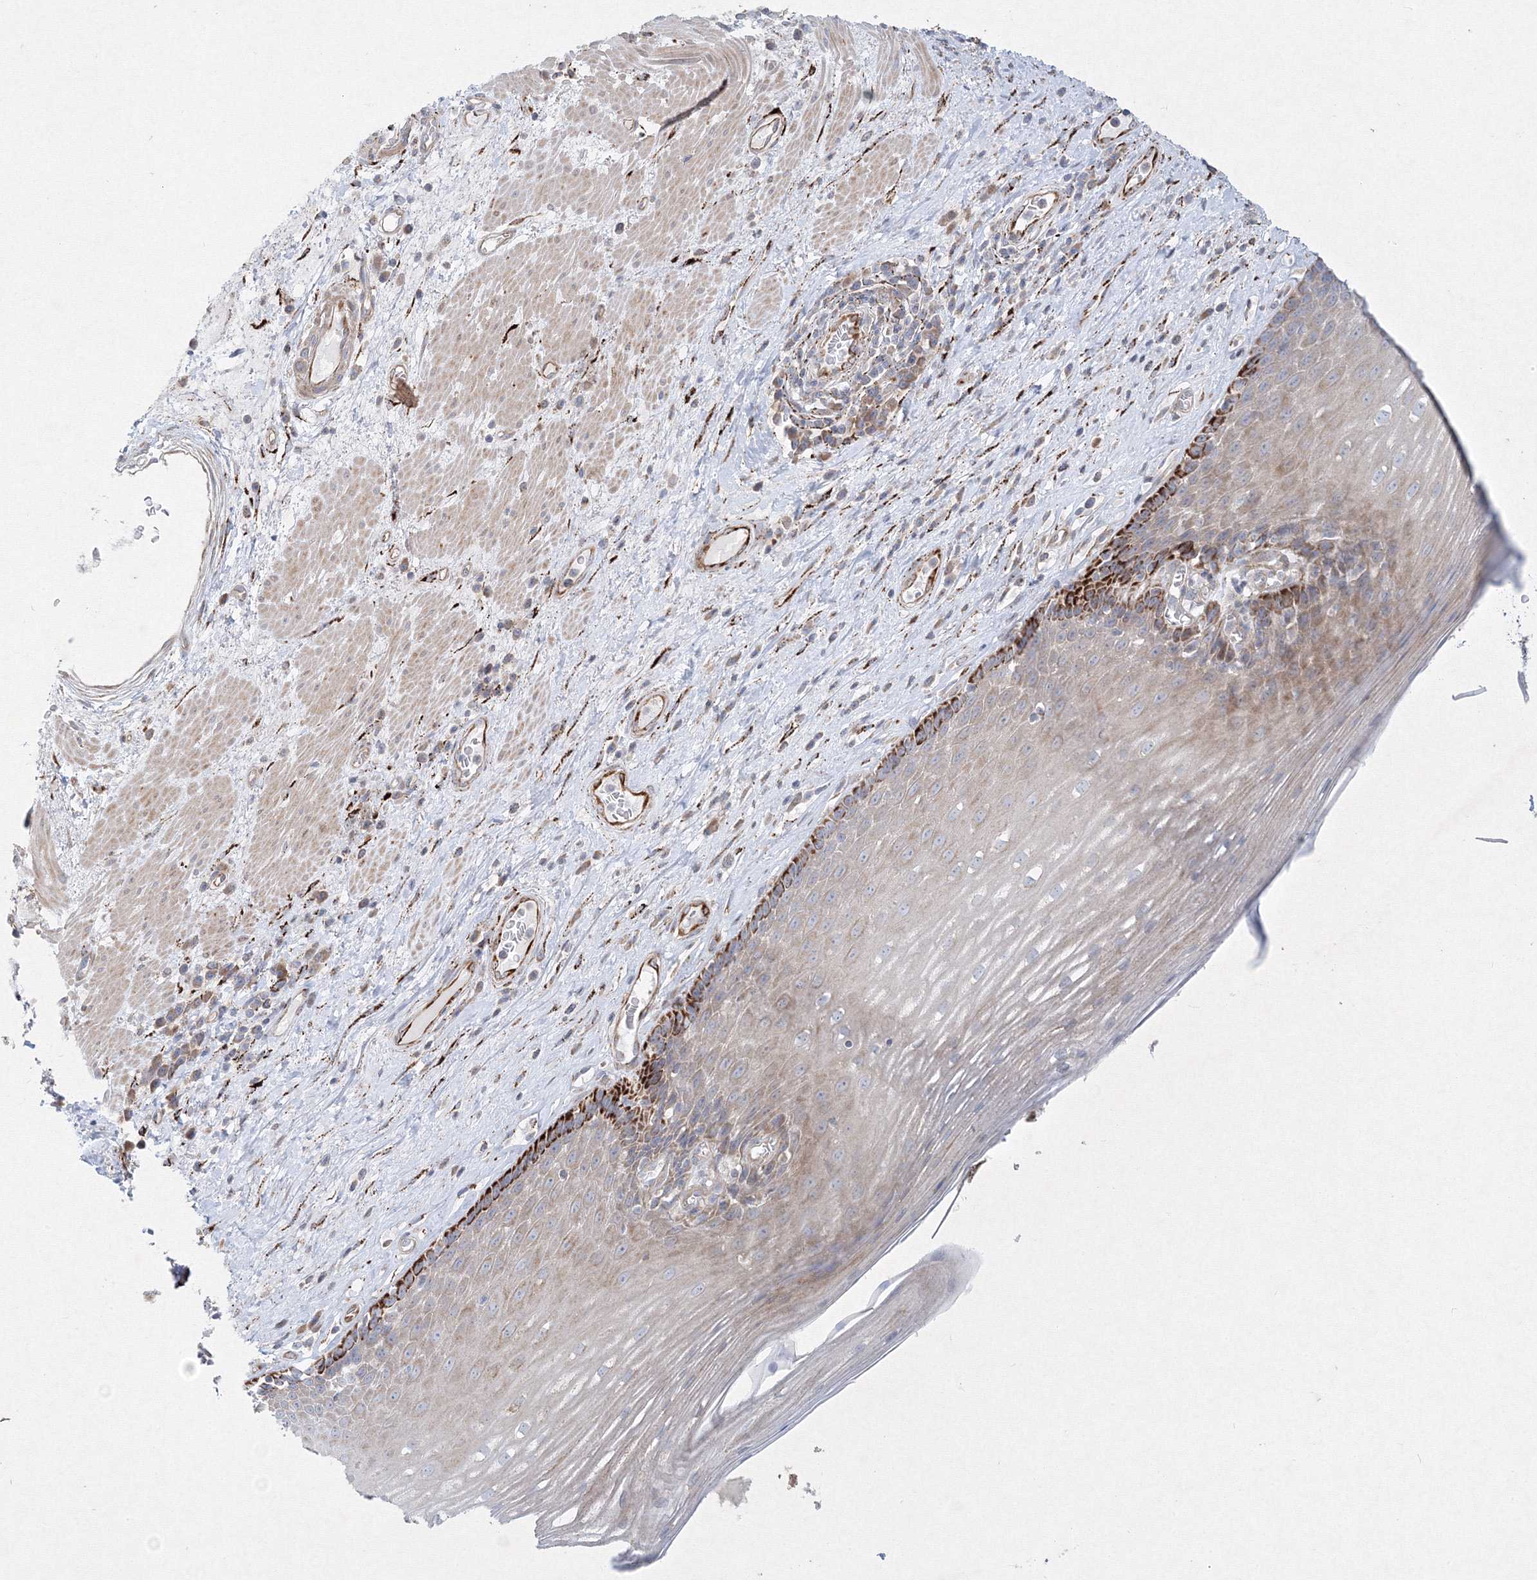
{"staining": {"intensity": "strong", "quantity": "<25%", "location": "cytoplasmic/membranous"}, "tissue": "esophagus", "cell_type": "Squamous epithelial cells", "image_type": "normal", "snomed": [{"axis": "morphology", "description": "Normal tissue, NOS"}, {"axis": "topography", "description": "Esophagus"}], "caption": "There is medium levels of strong cytoplasmic/membranous positivity in squamous epithelial cells of unremarkable esophagus, as demonstrated by immunohistochemical staining (brown color).", "gene": "WDR49", "patient": {"sex": "male", "age": 62}}